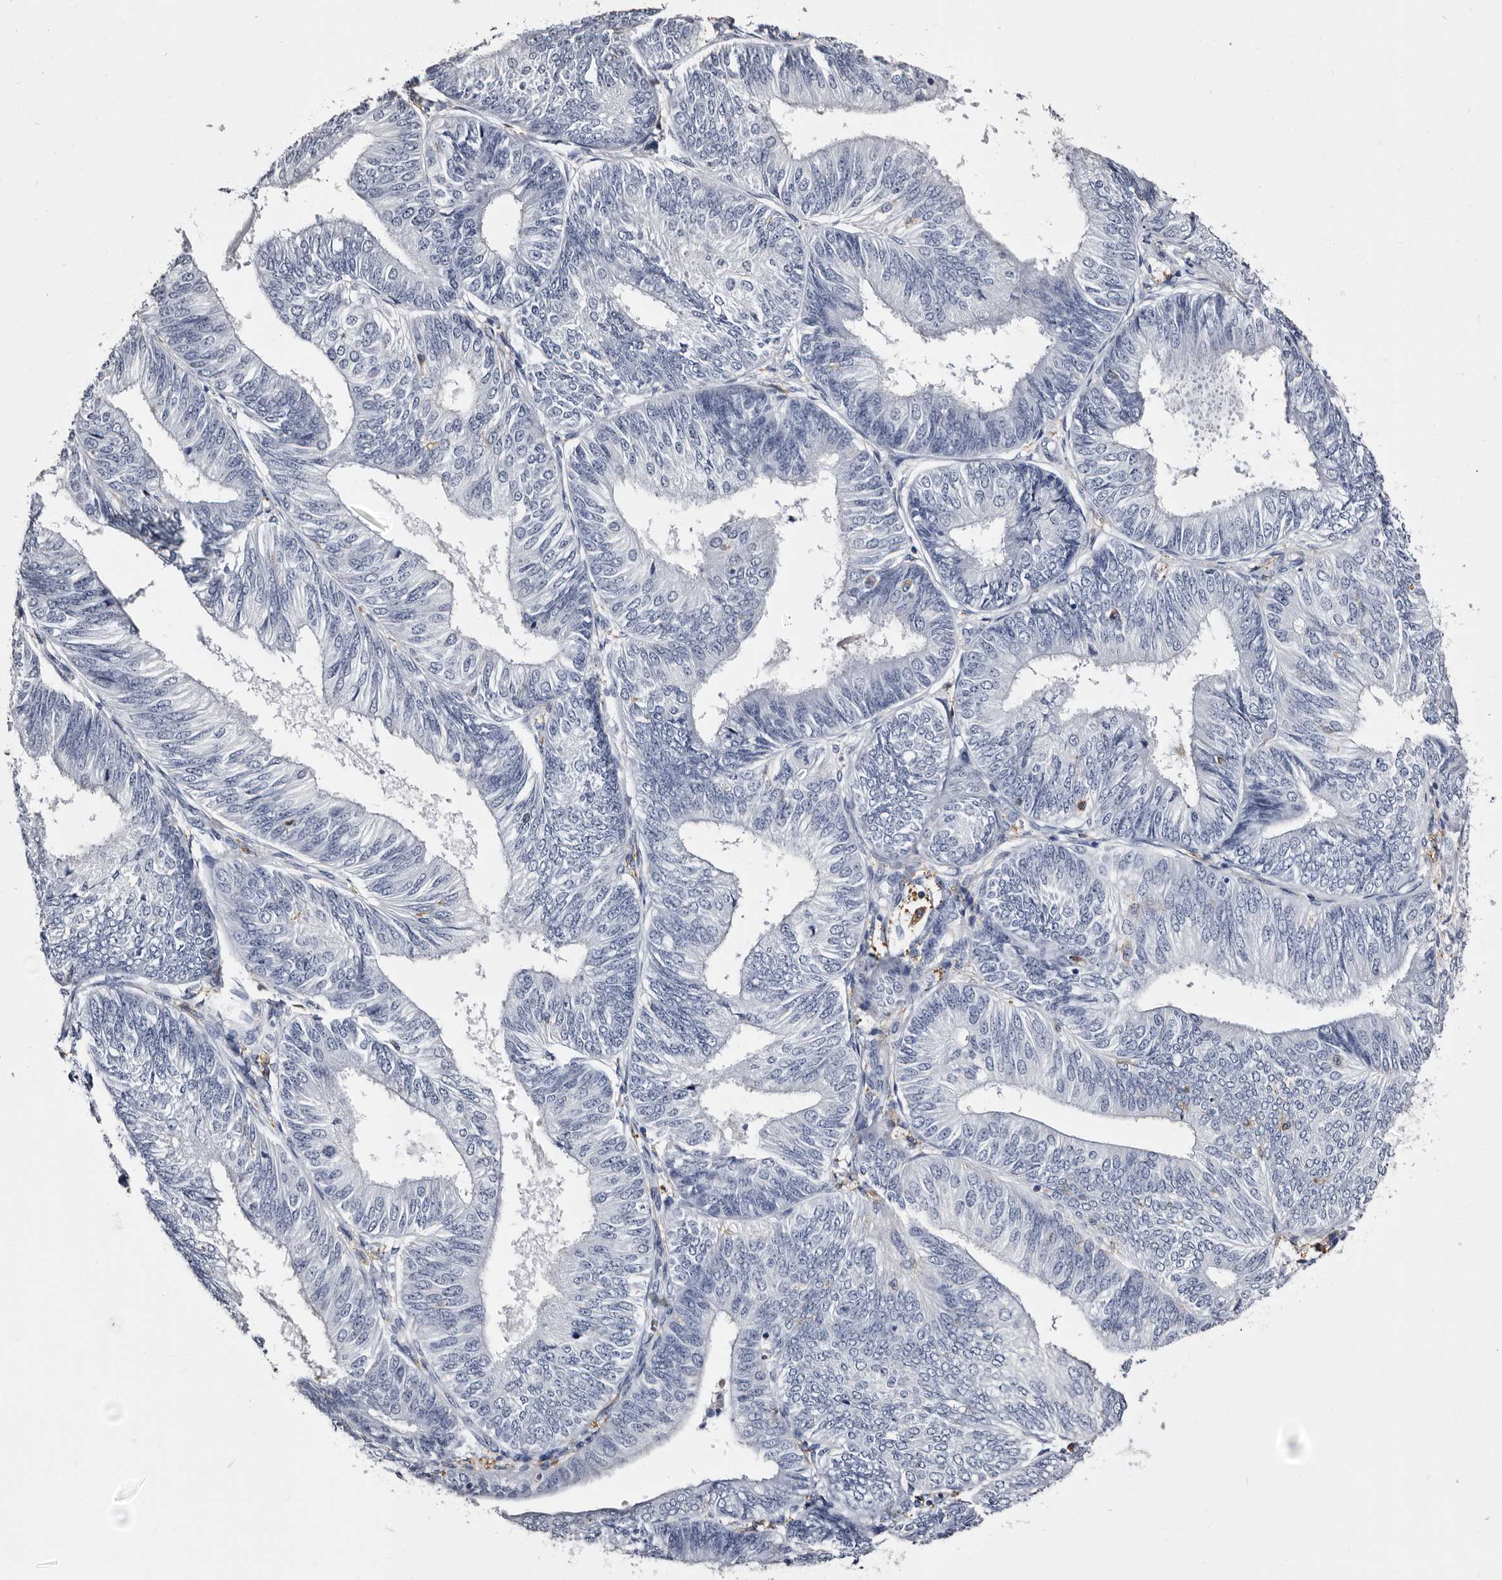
{"staining": {"intensity": "negative", "quantity": "none", "location": "none"}, "tissue": "endometrial cancer", "cell_type": "Tumor cells", "image_type": "cancer", "snomed": [{"axis": "morphology", "description": "Adenocarcinoma, NOS"}, {"axis": "topography", "description": "Endometrium"}], "caption": "IHC histopathology image of neoplastic tissue: adenocarcinoma (endometrial) stained with DAB shows no significant protein positivity in tumor cells.", "gene": "EPB41L3", "patient": {"sex": "female", "age": 58}}